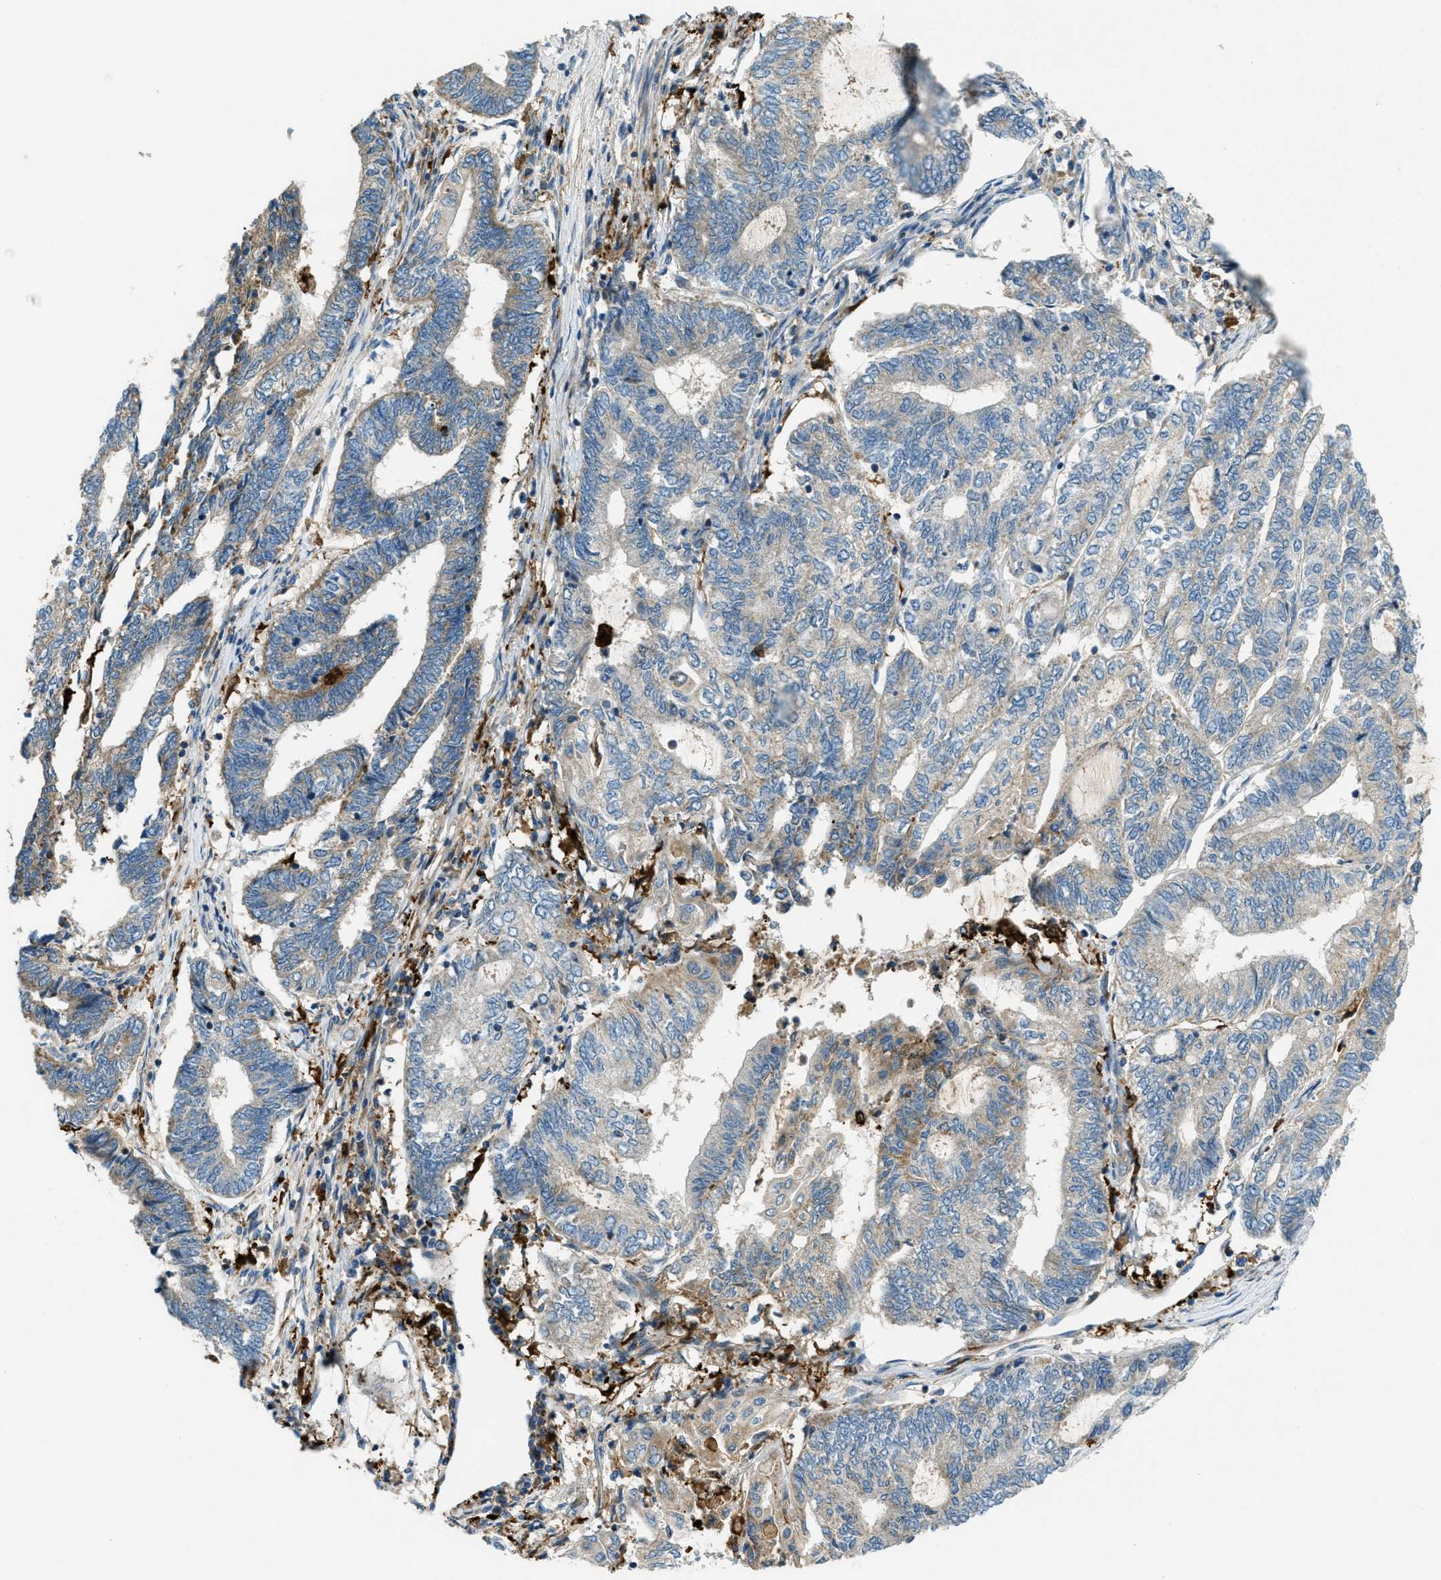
{"staining": {"intensity": "weak", "quantity": "25%-75%", "location": "cytoplasmic/membranous"}, "tissue": "endometrial cancer", "cell_type": "Tumor cells", "image_type": "cancer", "snomed": [{"axis": "morphology", "description": "Adenocarcinoma, NOS"}, {"axis": "topography", "description": "Uterus"}, {"axis": "topography", "description": "Endometrium"}], "caption": "This is an image of IHC staining of endometrial cancer, which shows weak staining in the cytoplasmic/membranous of tumor cells.", "gene": "RFFL", "patient": {"sex": "female", "age": 70}}